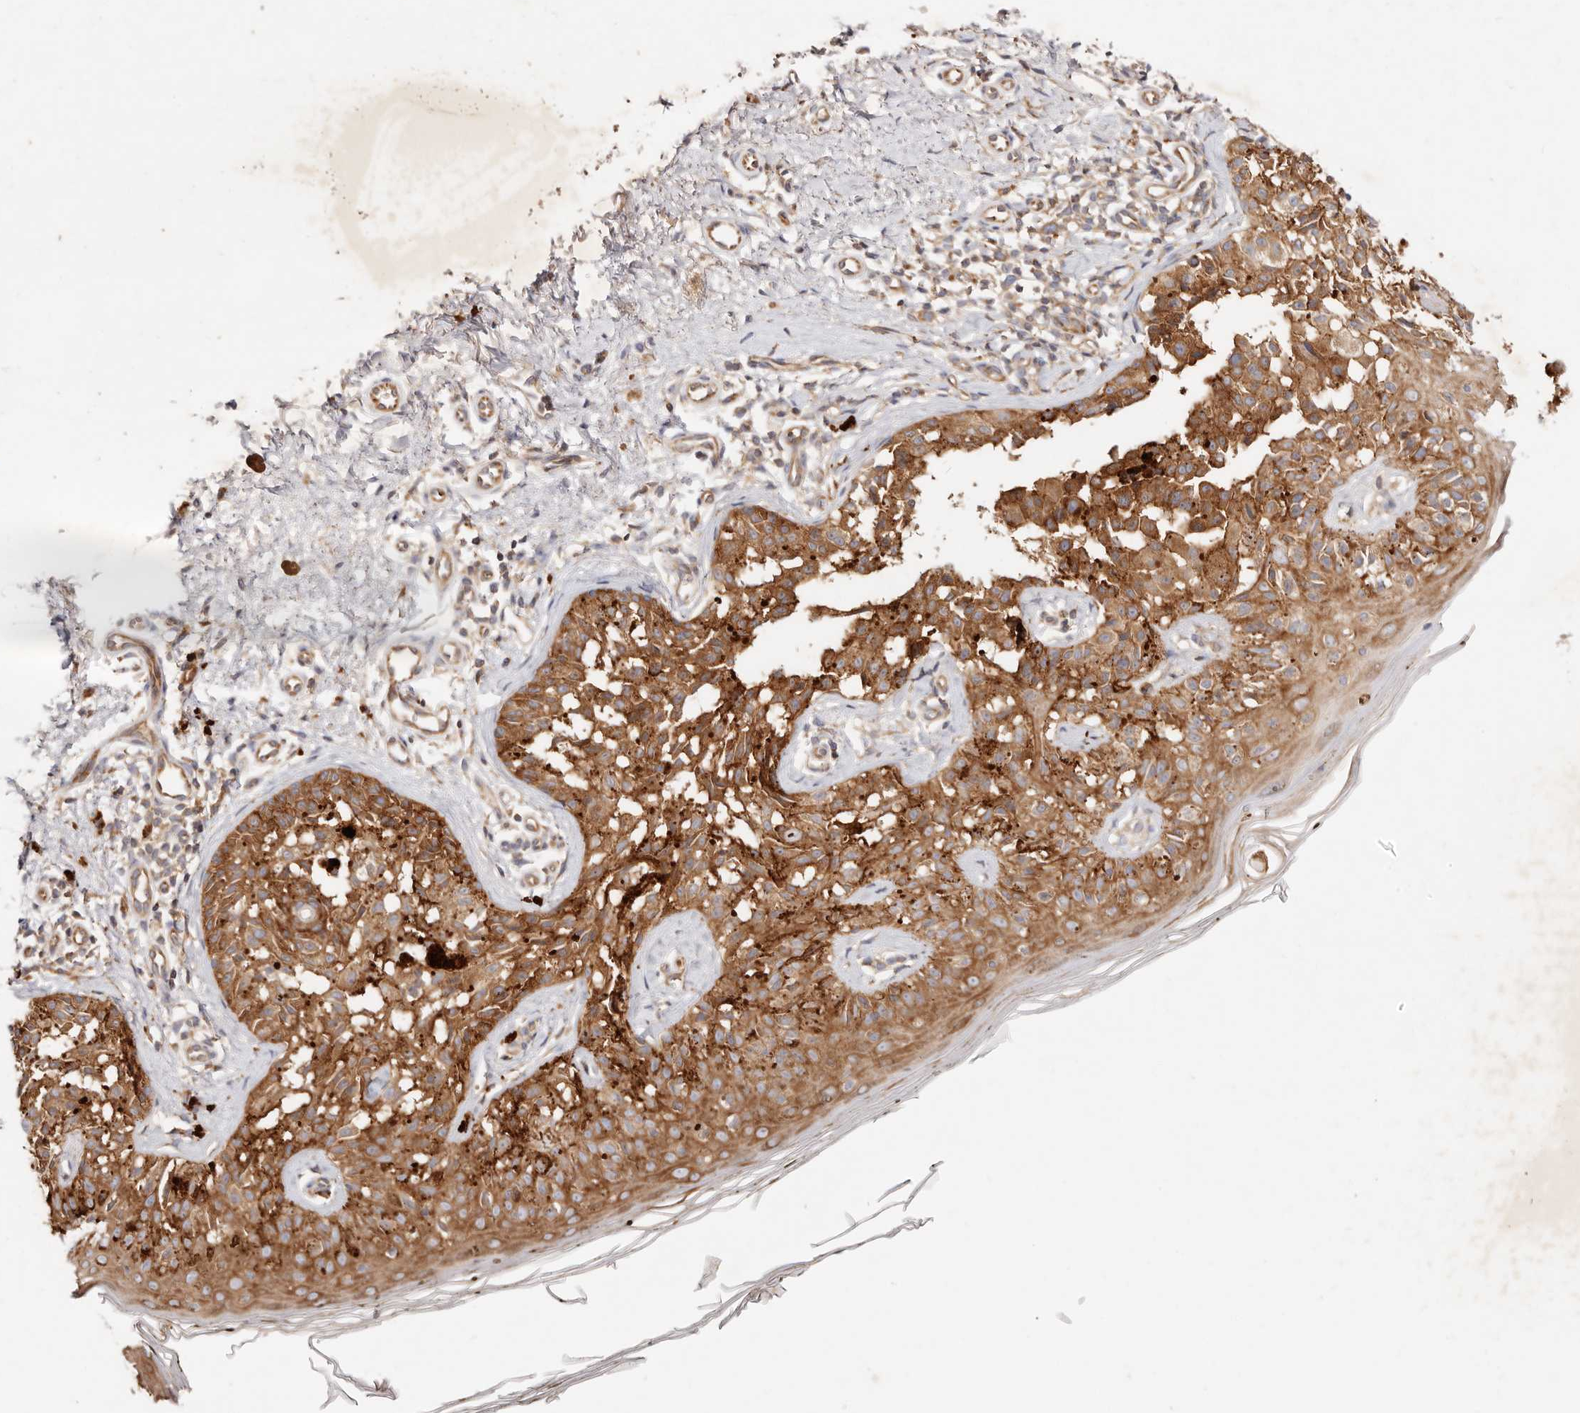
{"staining": {"intensity": "moderate", "quantity": ">75%", "location": "cytoplasmic/membranous"}, "tissue": "melanoma", "cell_type": "Tumor cells", "image_type": "cancer", "snomed": [{"axis": "morphology", "description": "Malignant melanoma, NOS"}, {"axis": "topography", "description": "Skin"}], "caption": "Immunohistochemistry (IHC) photomicrograph of human malignant melanoma stained for a protein (brown), which demonstrates medium levels of moderate cytoplasmic/membranous positivity in approximately >75% of tumor cells.", "gene": "GNA13", "patient": {"sex": "female", "age": 50}}